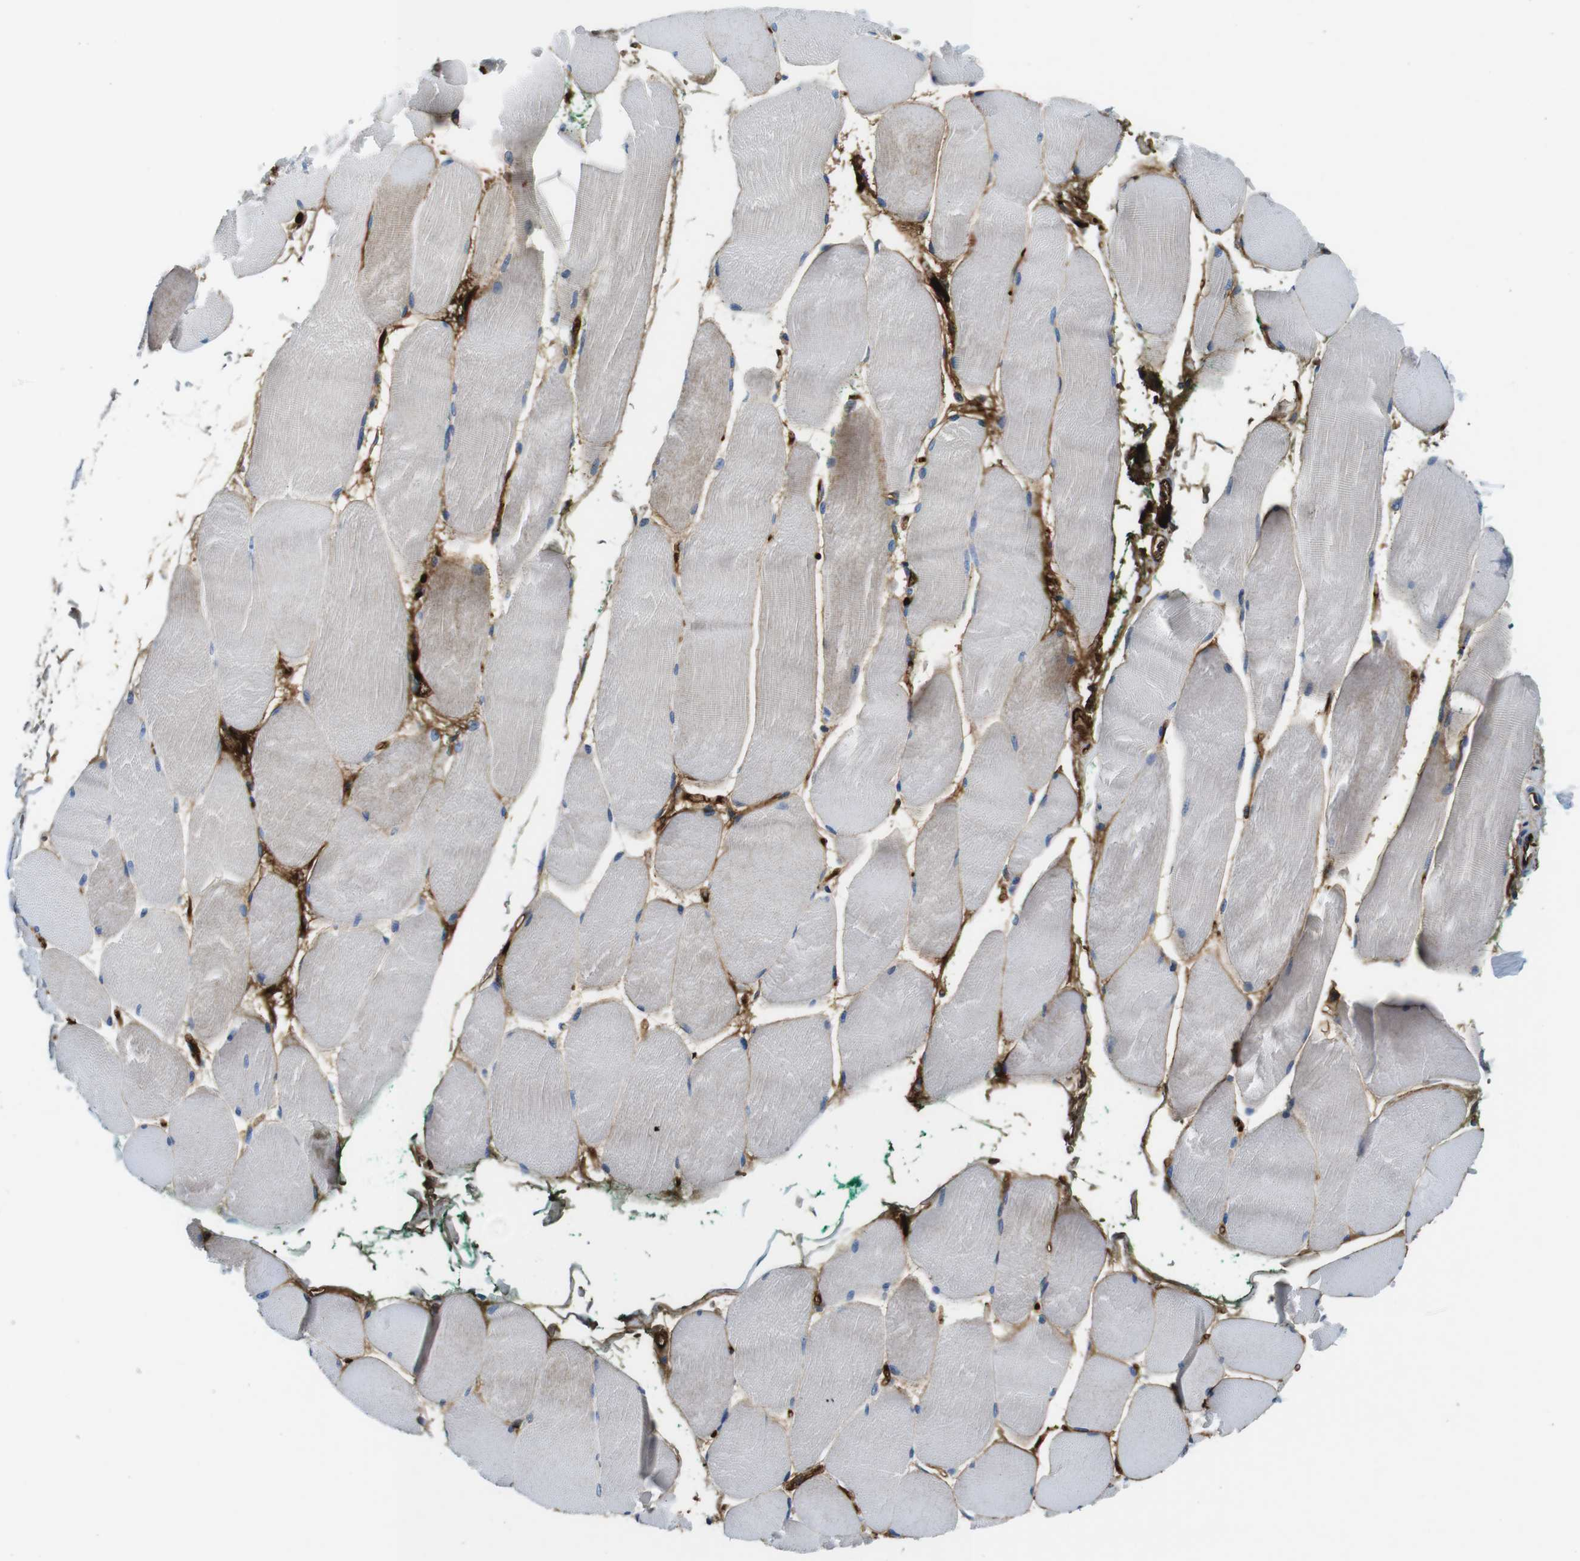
{"staining": {"intensity": "weak", "quantity": "25%-75%", "location": "cytoplasmic/membranous"}, "tissue": "skeletal muscle", "cell_type": "Myocytes", "image_type": "normal", "snomed": [{"axis": "morphology", "description": "Normal tissue, NOS"}, {"axis": "morphology", "description": "Squamous cell carcinoma, NOS"}, {"axis": "topography", "description": "Skeletal muscle"}], "caption": "High-magnification brightfield microscopy of benign skeletal muscle stained with DAB (brown) and counterstained with hematoxylin (blue). myocytes exhibit weak cytoplasmic/membranous positivity is present in approximately25%-75% of cells.", "gene": "IGHD", "patient": {"sex": "male", "age": 51}}